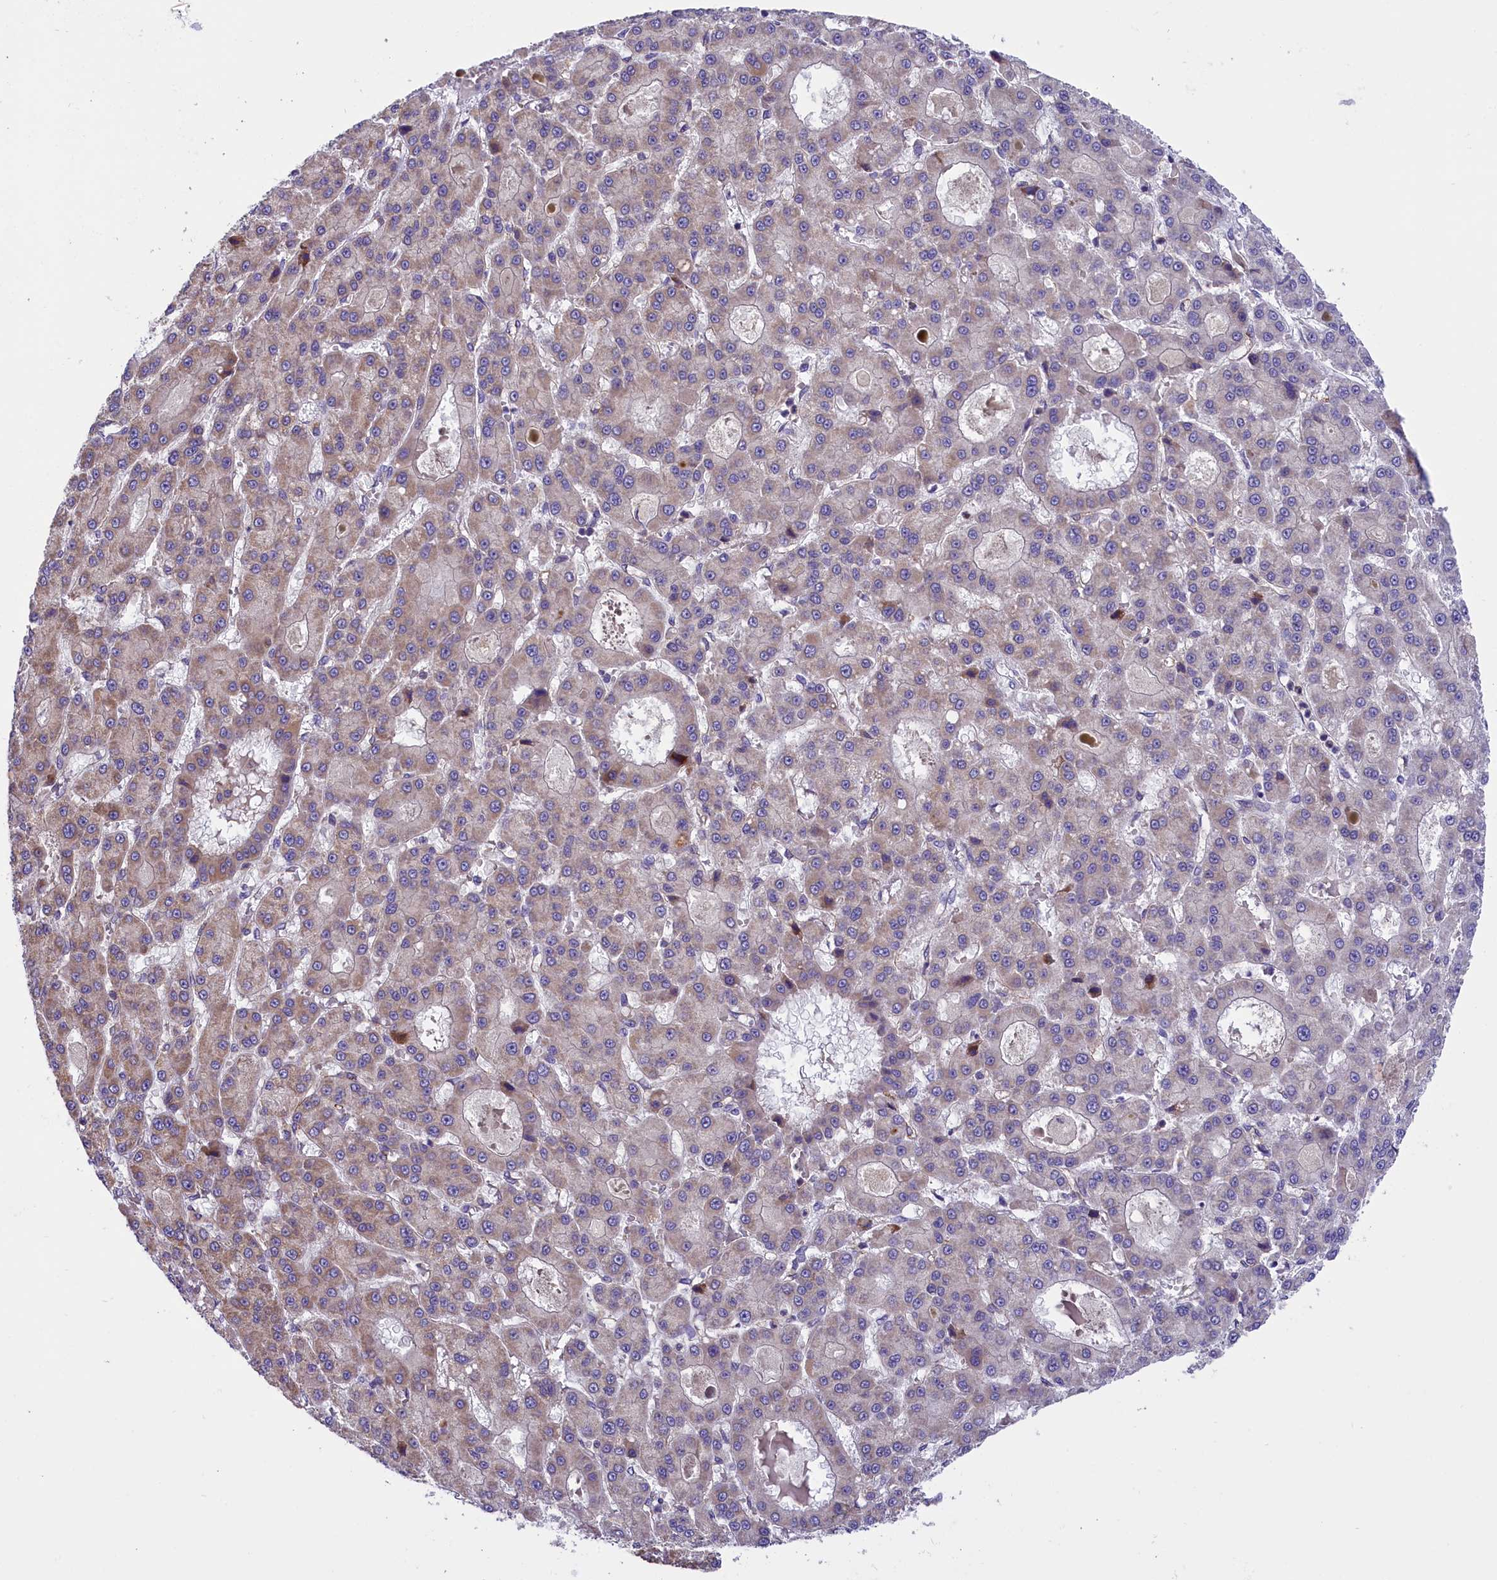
{"staining": {"intensity": "weak", "quantity": "<25%", "location": "cytoplasmic/membranous"}, "tissue": "liver cancer", "cell_type": "Tumor cells", "image_type": "cancer", "snomed": [{"axis": "morphology", "description": "Carcinoma, Hepatocellular, NOS"}, {"axis": "topography", "description": "Liver"}], "caption": "An immunohistochemistry image of liver cancer is shown. There is no staining in tumor cells of liver cancer.", "gene": "DNAJB9", "patient": {"sex": "male", "age": 70}}